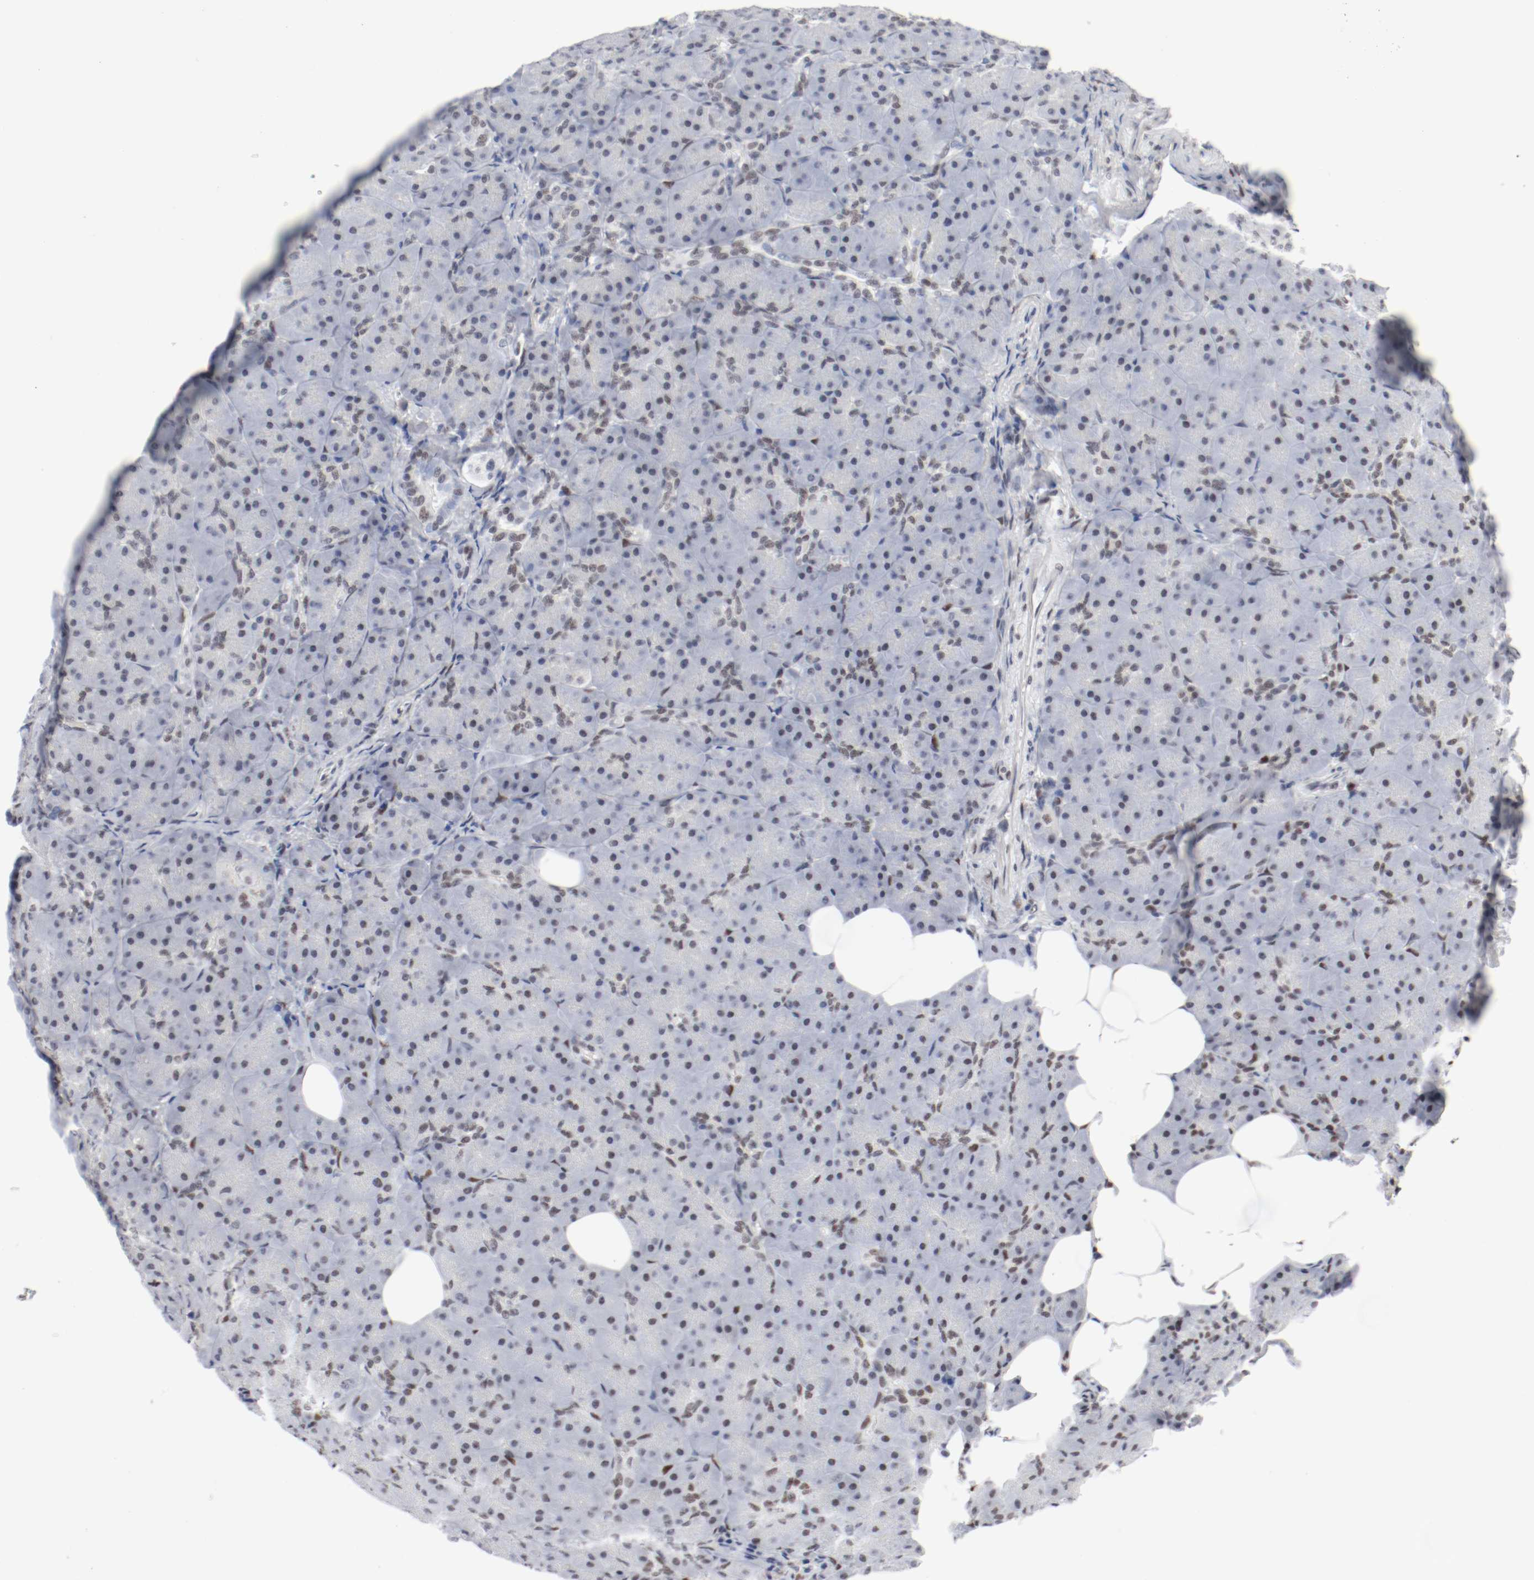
{"staining": {"intensity": "weak", "quantity": ">75%", "location": "nuclear"}, "tissue": "pancreas", "cell_type": "Exocrine glandular cells", "image_type": "normal", "snomed": [{"axis": "morphology", "description": "Normal tissue, NOS"}, {"axis": "topography", "description": "Pancreas"}], "caption": "IHC of normal pancreas demonstrates low levels of weak nuclear positivity in about >75% of exocrine glandular cells.", "gene": "ARNT", "patient": {"sex": "male", "age": 66}}